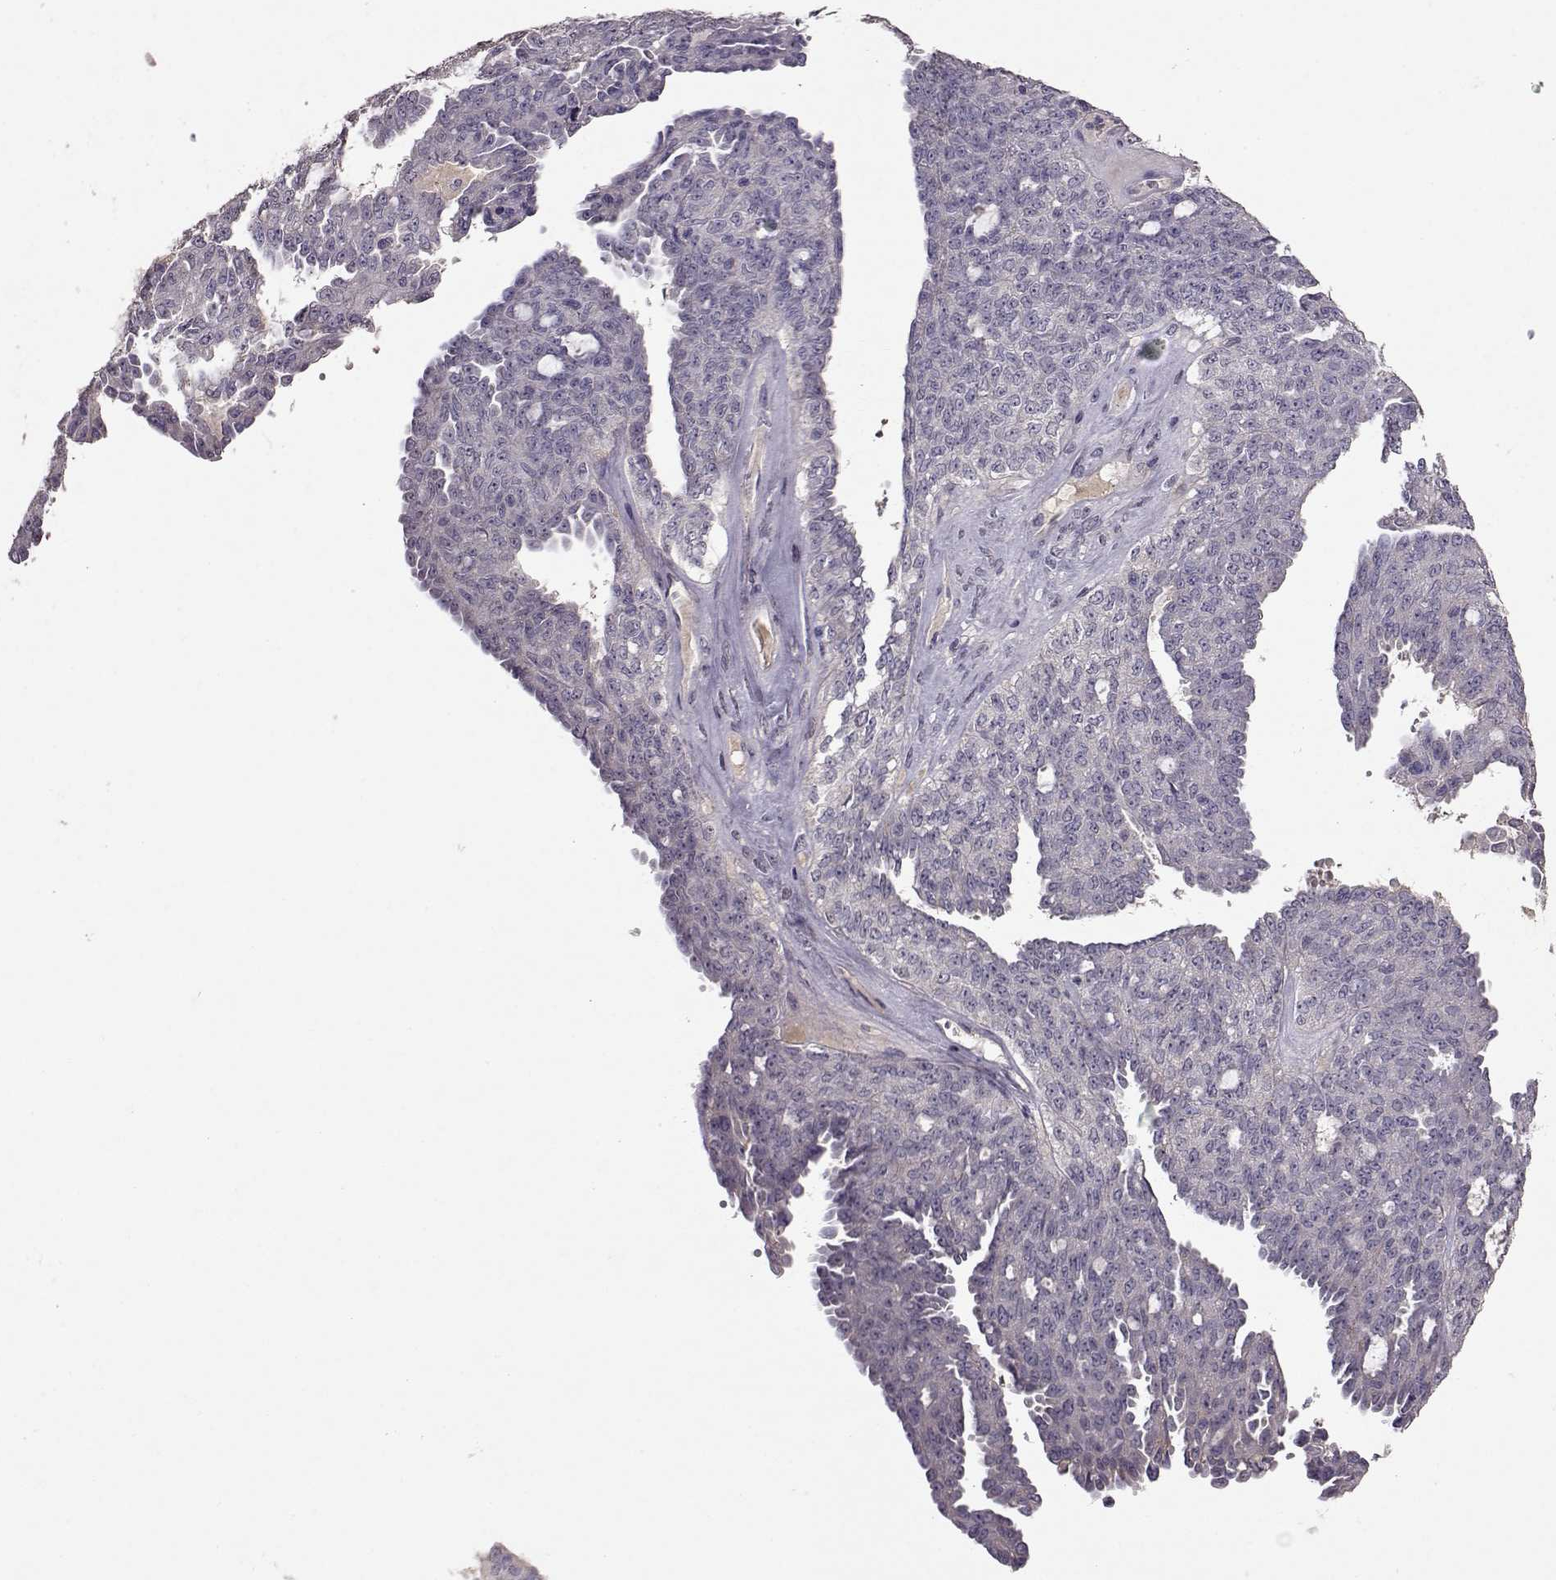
{"staining": {"intensity": "negative", "quantity": "none", "location": "none"}, "tissue": "ovarian cancer", "cell_type": "Tumor cells", "image_type": "cancer", "snomed": [{"axis": "morphology", "description": "Cystadenocarcinoma, serous, NOS"}, {"axis": "topography", "description": "Ovary"}], "caption": "IHC of human ovarian serous cystadenocarcinoma reveals no expression in tumor cells.", "gene": "PMCH", "patient": {"sex": "female", "age": 71}}